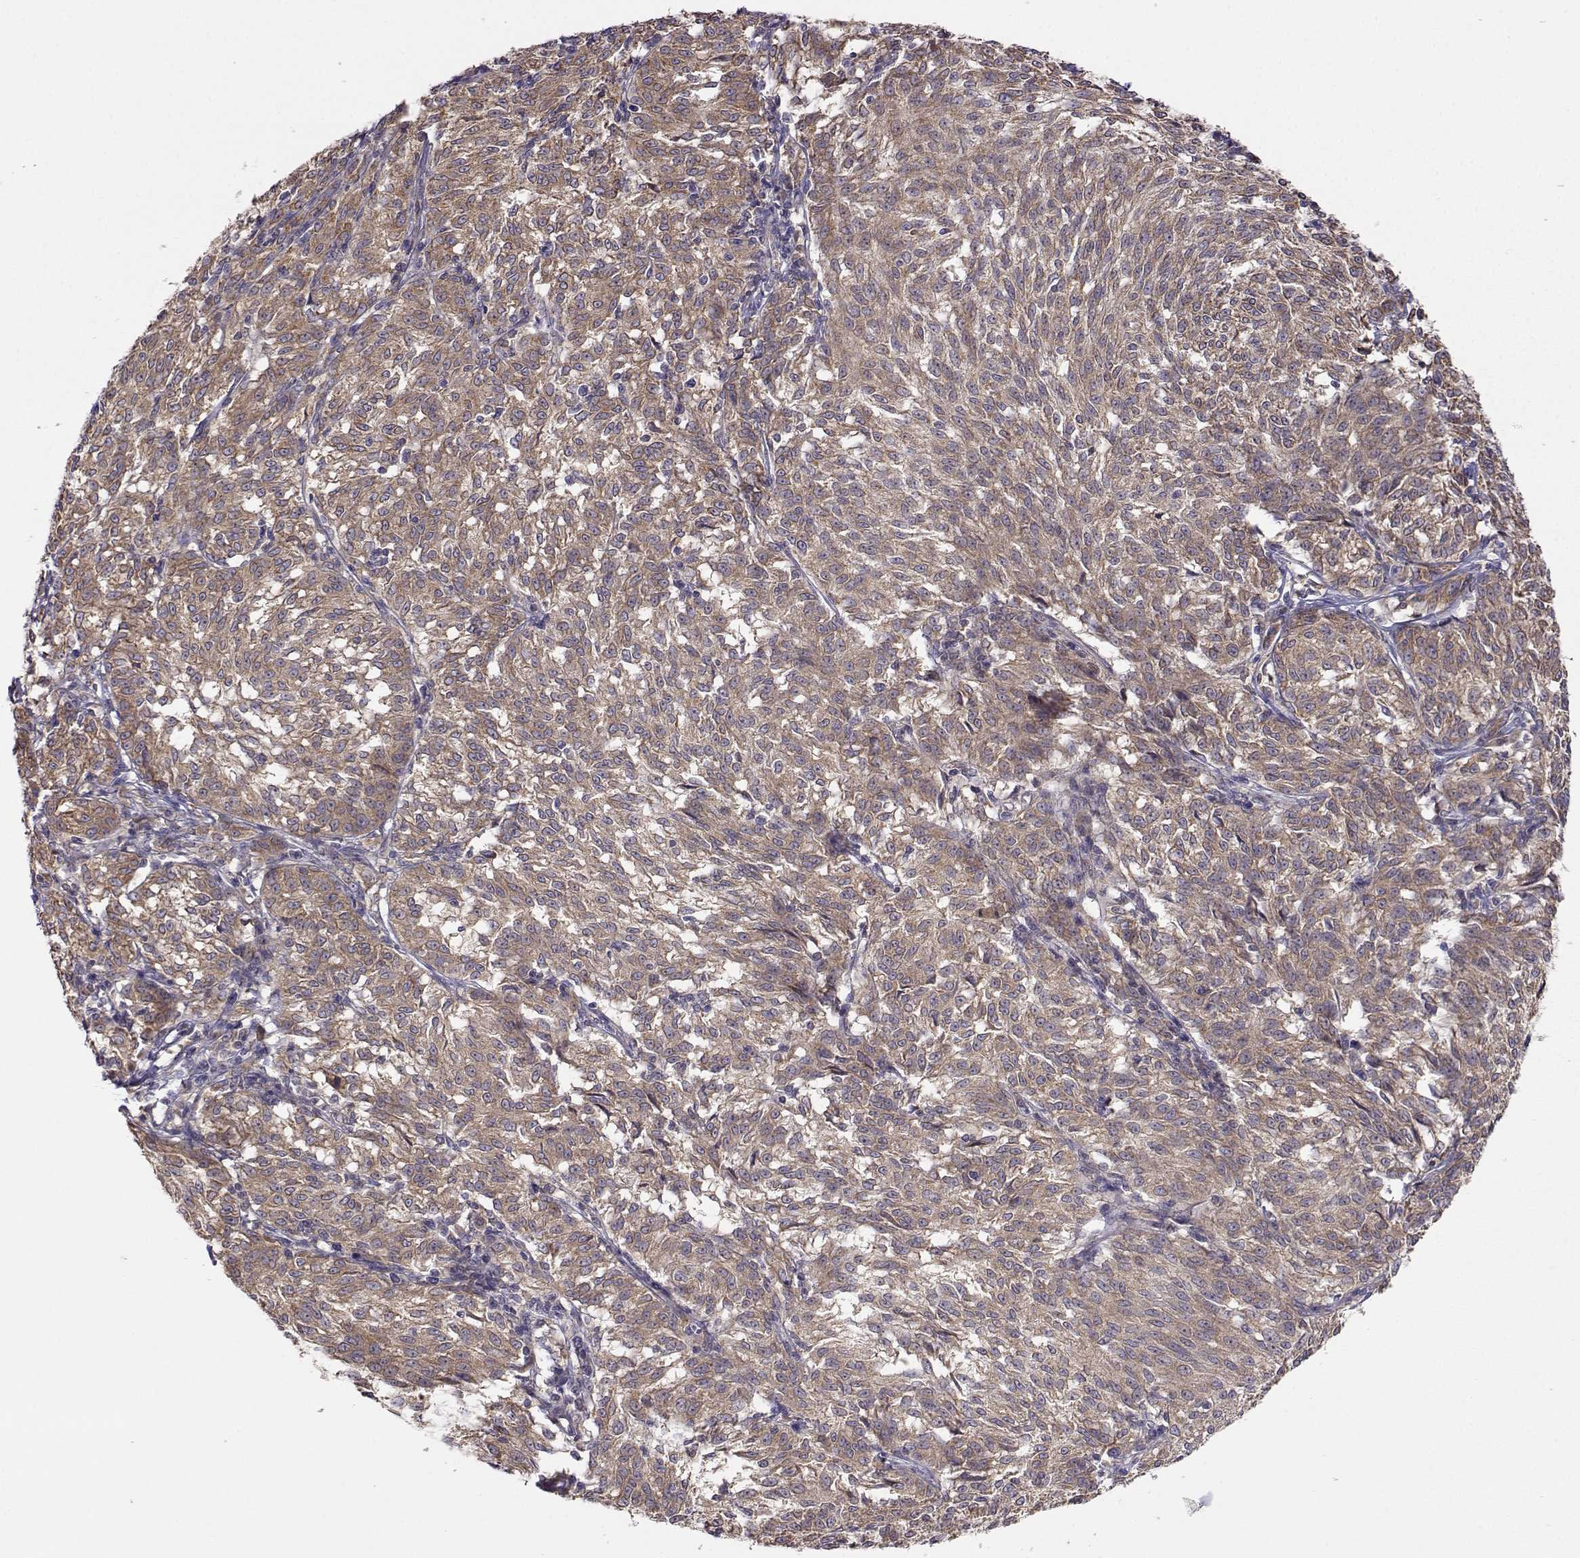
{"staining": {"intensity": "moderate", "quantity": ">75%", "location": "cytoplasmic/membranous"}, "tissue": "melanoma", "cell_type": "Tumor cells", "image_type": "cancer", "snomed": [{"axis": "morphology", "description": "Malignant melanoma, NOS"}, {"axis": "topography", "description": "Skin"}], "caption": "Approximately >75% of tumor cells in melanoma exhibit moderate cytoplasmic/membranous protein positivity as visualized by brown immunohistochemical staining.", "gene": "PAIP1", "patient": {"sex": "female", "age": 72}}